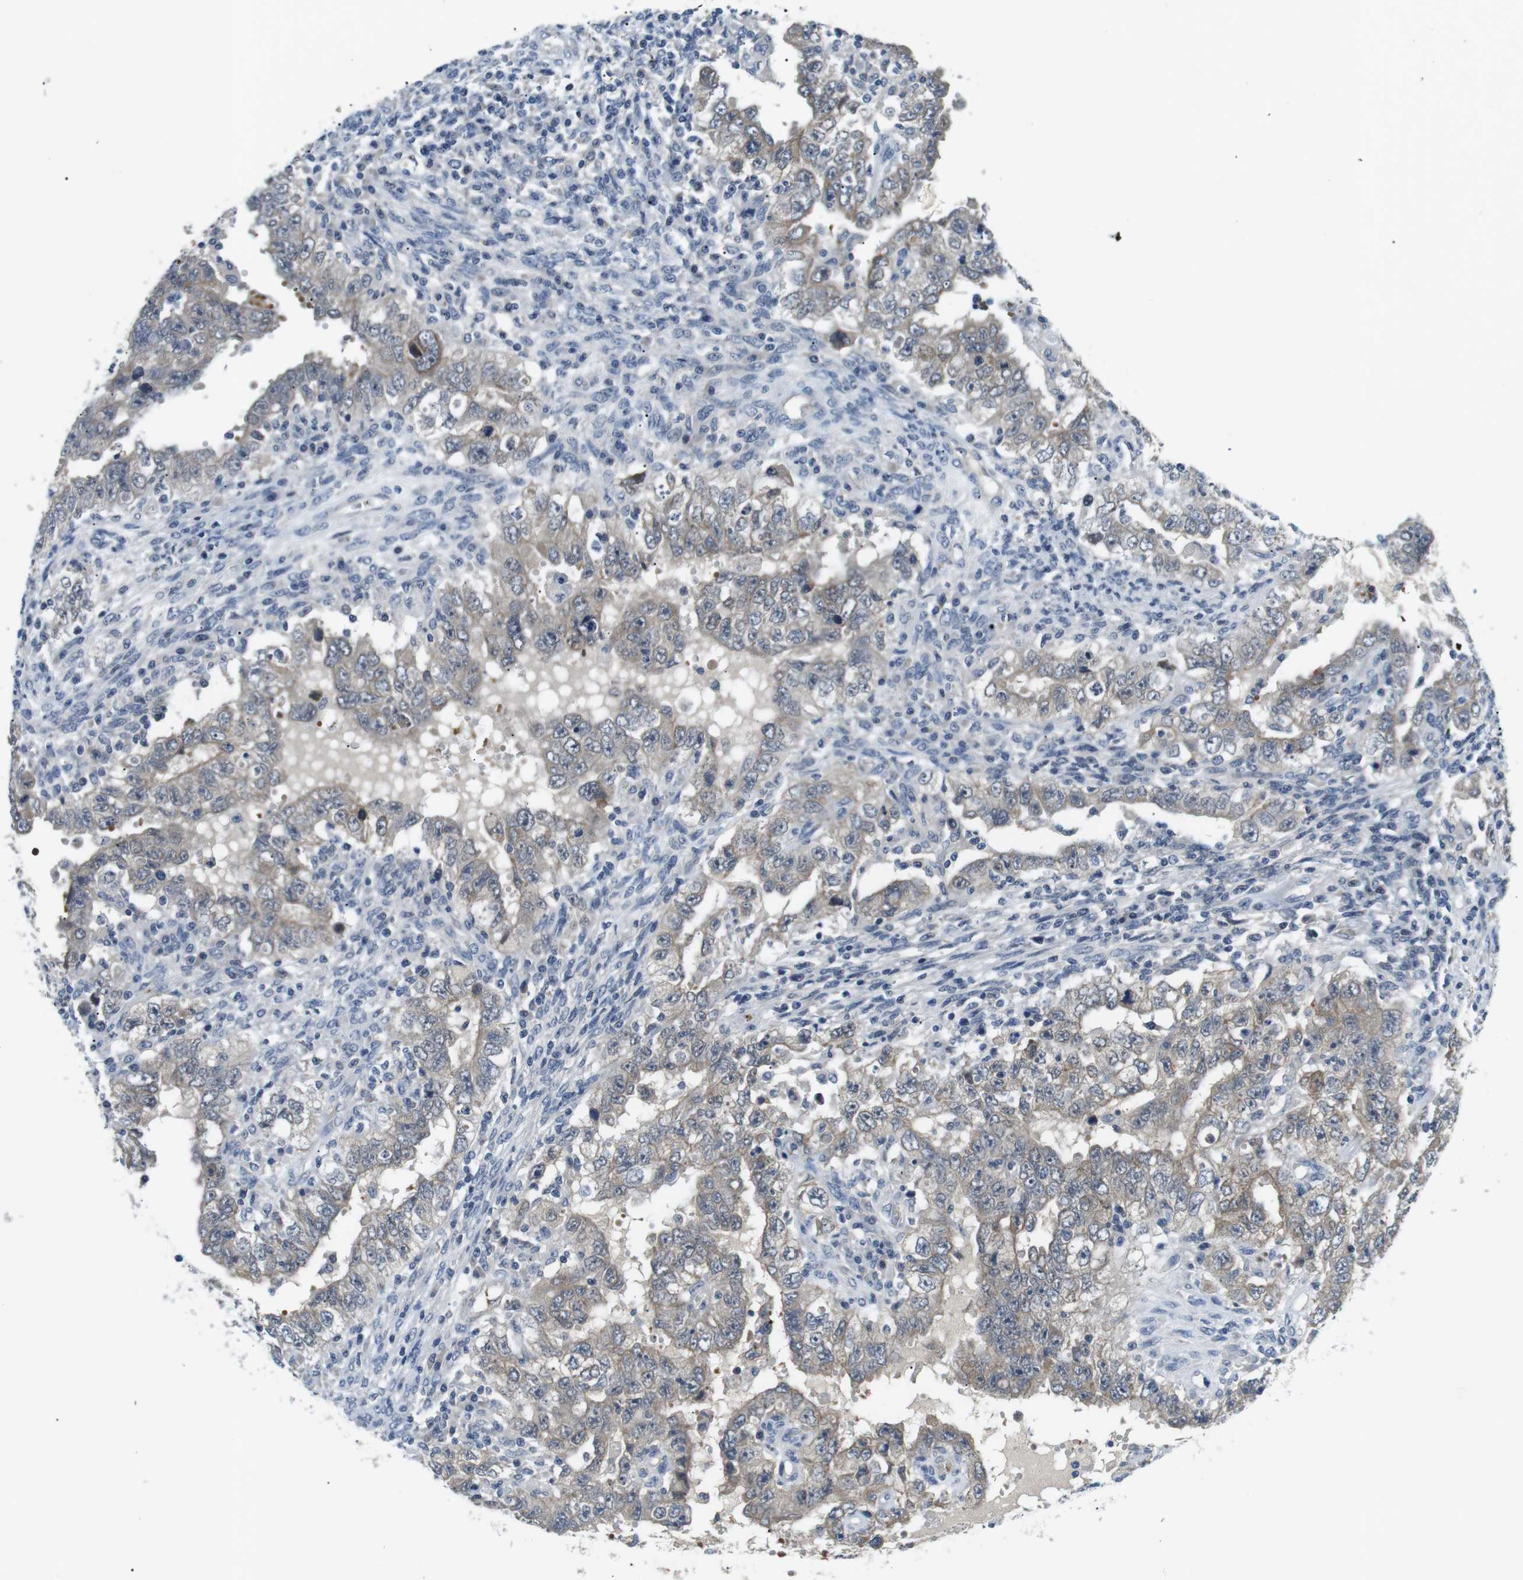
{"staining": {"intensity": "weak", "quantity": "<25%", "location": "cytoplasmic/membranous"}, "tissue": "testis cancer", "cell_type": "Tumor cells", "image_type": "cancer", "snomed": [{"axis": "morphology", "description": "Carcinoma, Embryonal, NOS"}, {"axis": "topography", "description": "Testis"}], "caption": "Immunohistochemical staining of testis cancer reveals no significant positivity in tumor cells. (DAB (3,3'-diaminobenzidine) IHC, high magnification).", "gene": "WSCD1", "patient": {"sex": "male", "age": 26}}